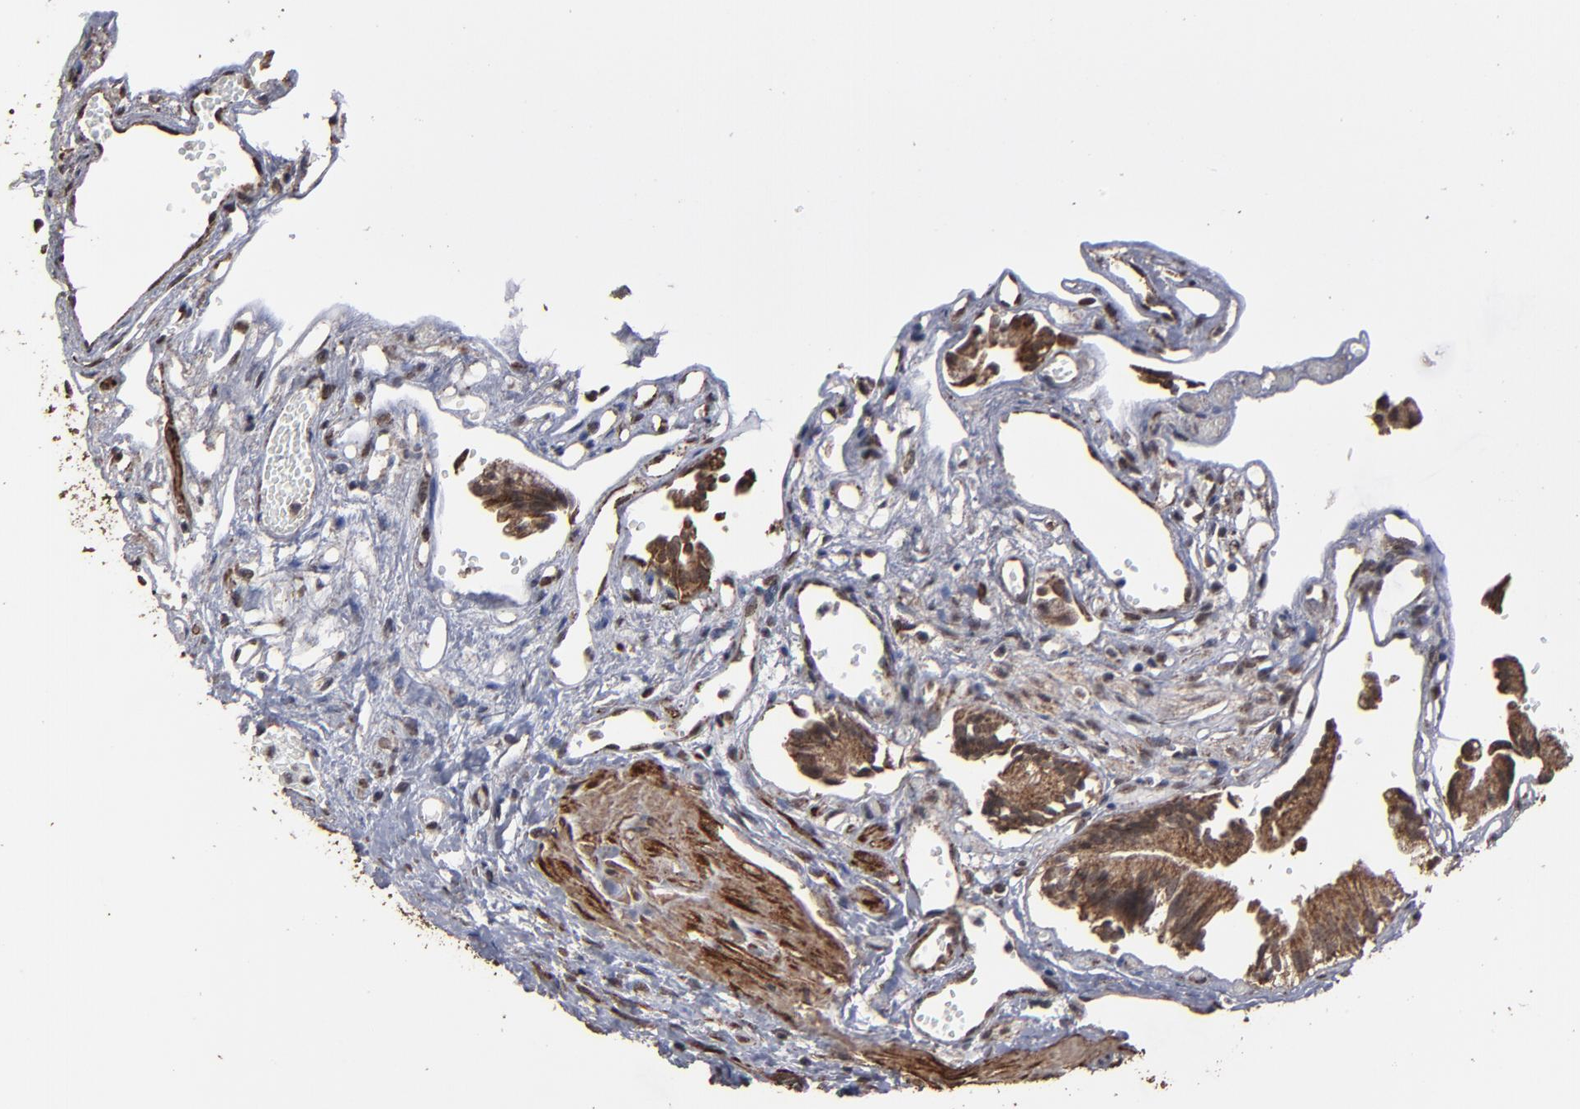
{"staining": {"intensity": "strong", "quantity": ">75%", "location": "cytoplasmic/membranous"}, "tissue": "gallbladder", "cell_type": "Glandular cells", "image_type": "normal", "snomed": [{"axis": "morphology", "description": "Normal tissue, NOS"}, {"axis": "topography", "description": "Gallbladder"}], "caption": "Immunohistochemical staining of unremarkable human gallbladder displays >75% levels of strong cytoplasmic/membranous protein staining in about >75% of glandular cells.", "gene": "BNIP3", "patient": {"sex": "male", "age": 65}}